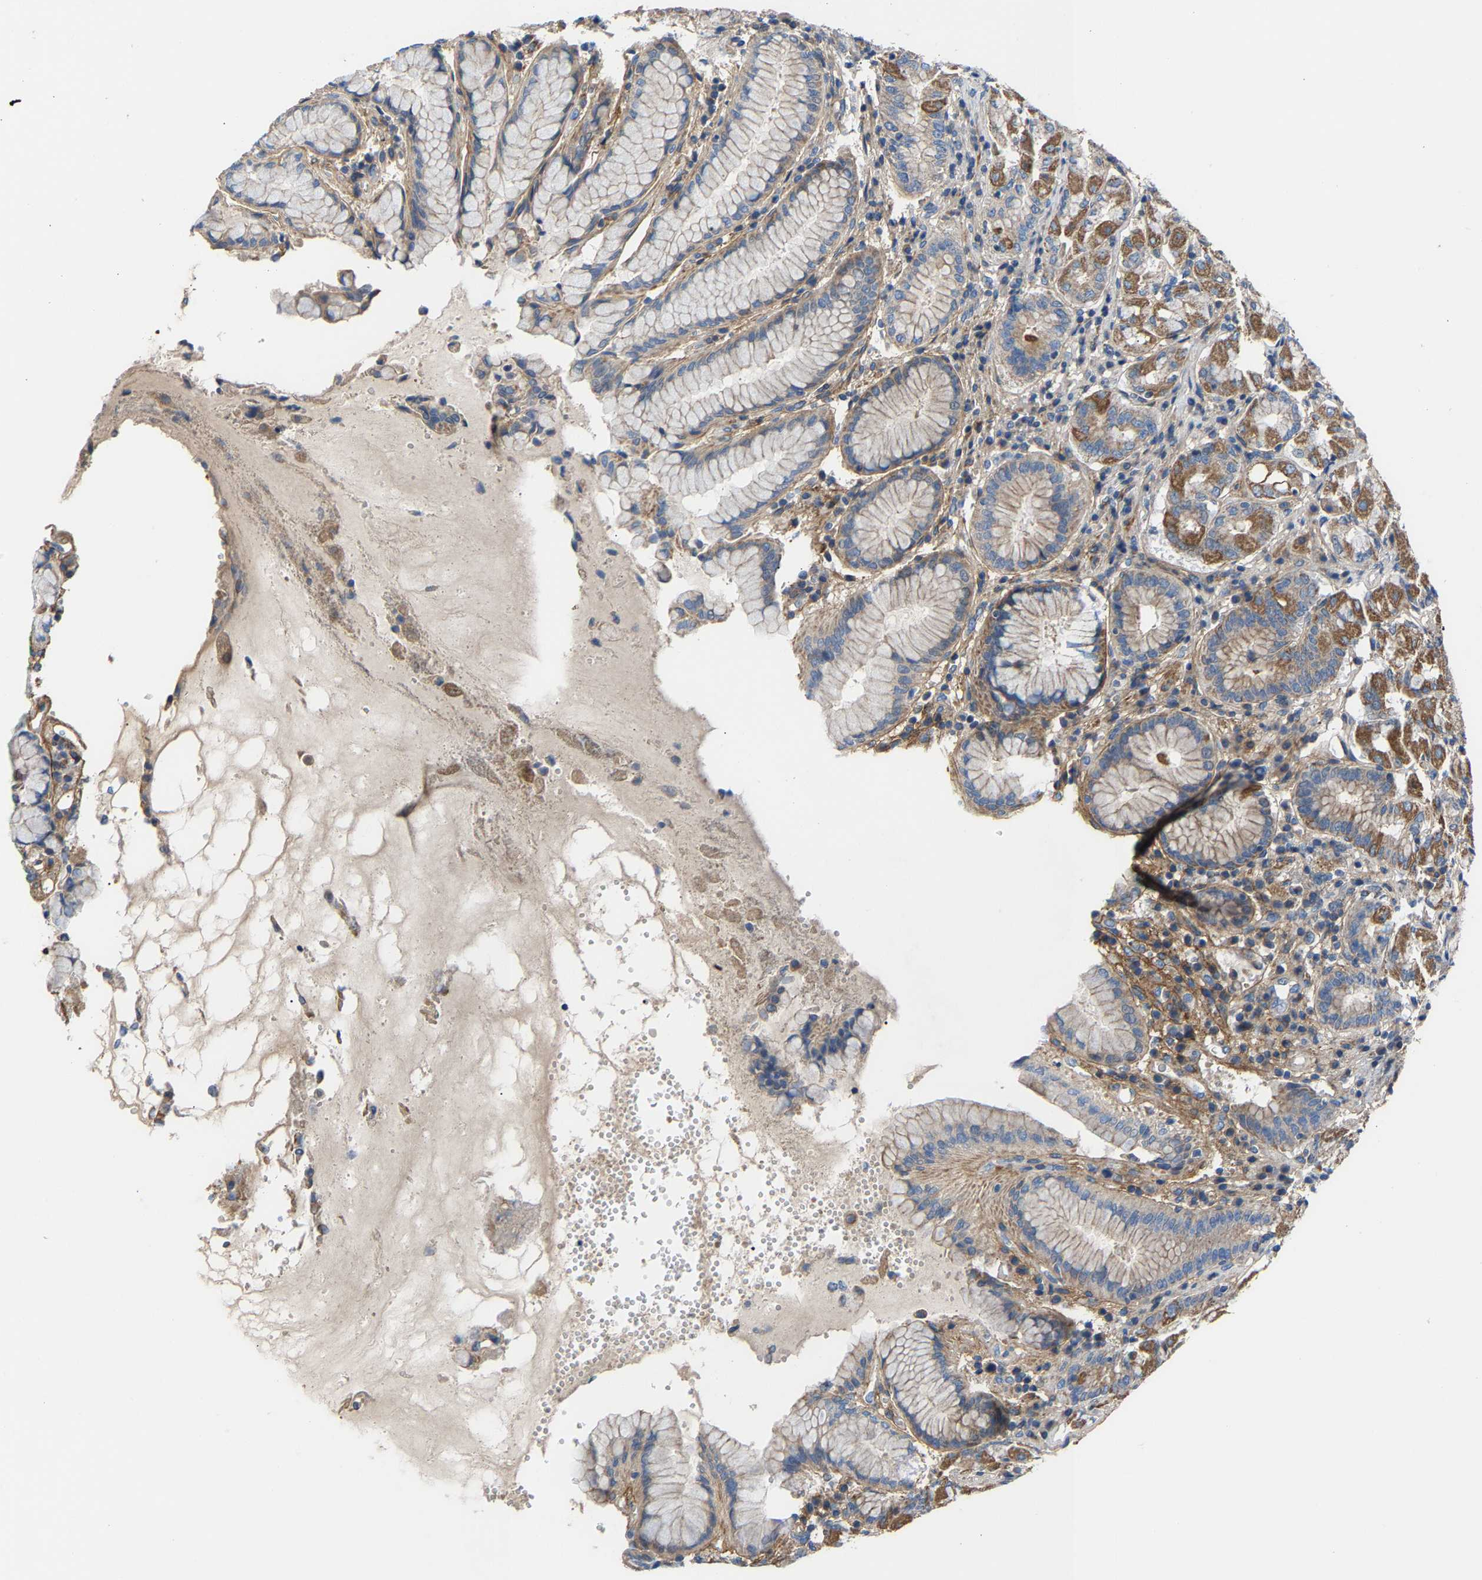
{"staining": {"intensity": "moderate", "quantity": "25%-75%", "location": "cytoplasmic/membranous"}, "tissue": "stomach", "cell_type": "Glandular cells", "image_type": "normal", "snomed": [{"axis": "morphology", "description": "Normal tissue, NOS"}, {"axis": "topography", "description": "Stomach"}, {"axis": "topography", "description": "Stomach, lower"}], "caption": "Immunohistochemical staining of benign stomach displays medium levels of moderate cytoplasmic/membranous expression in approximately 25%-75% of glandular cells.", "gene": "CCDC171", "patient": {"sex": "female", "age": 56}}